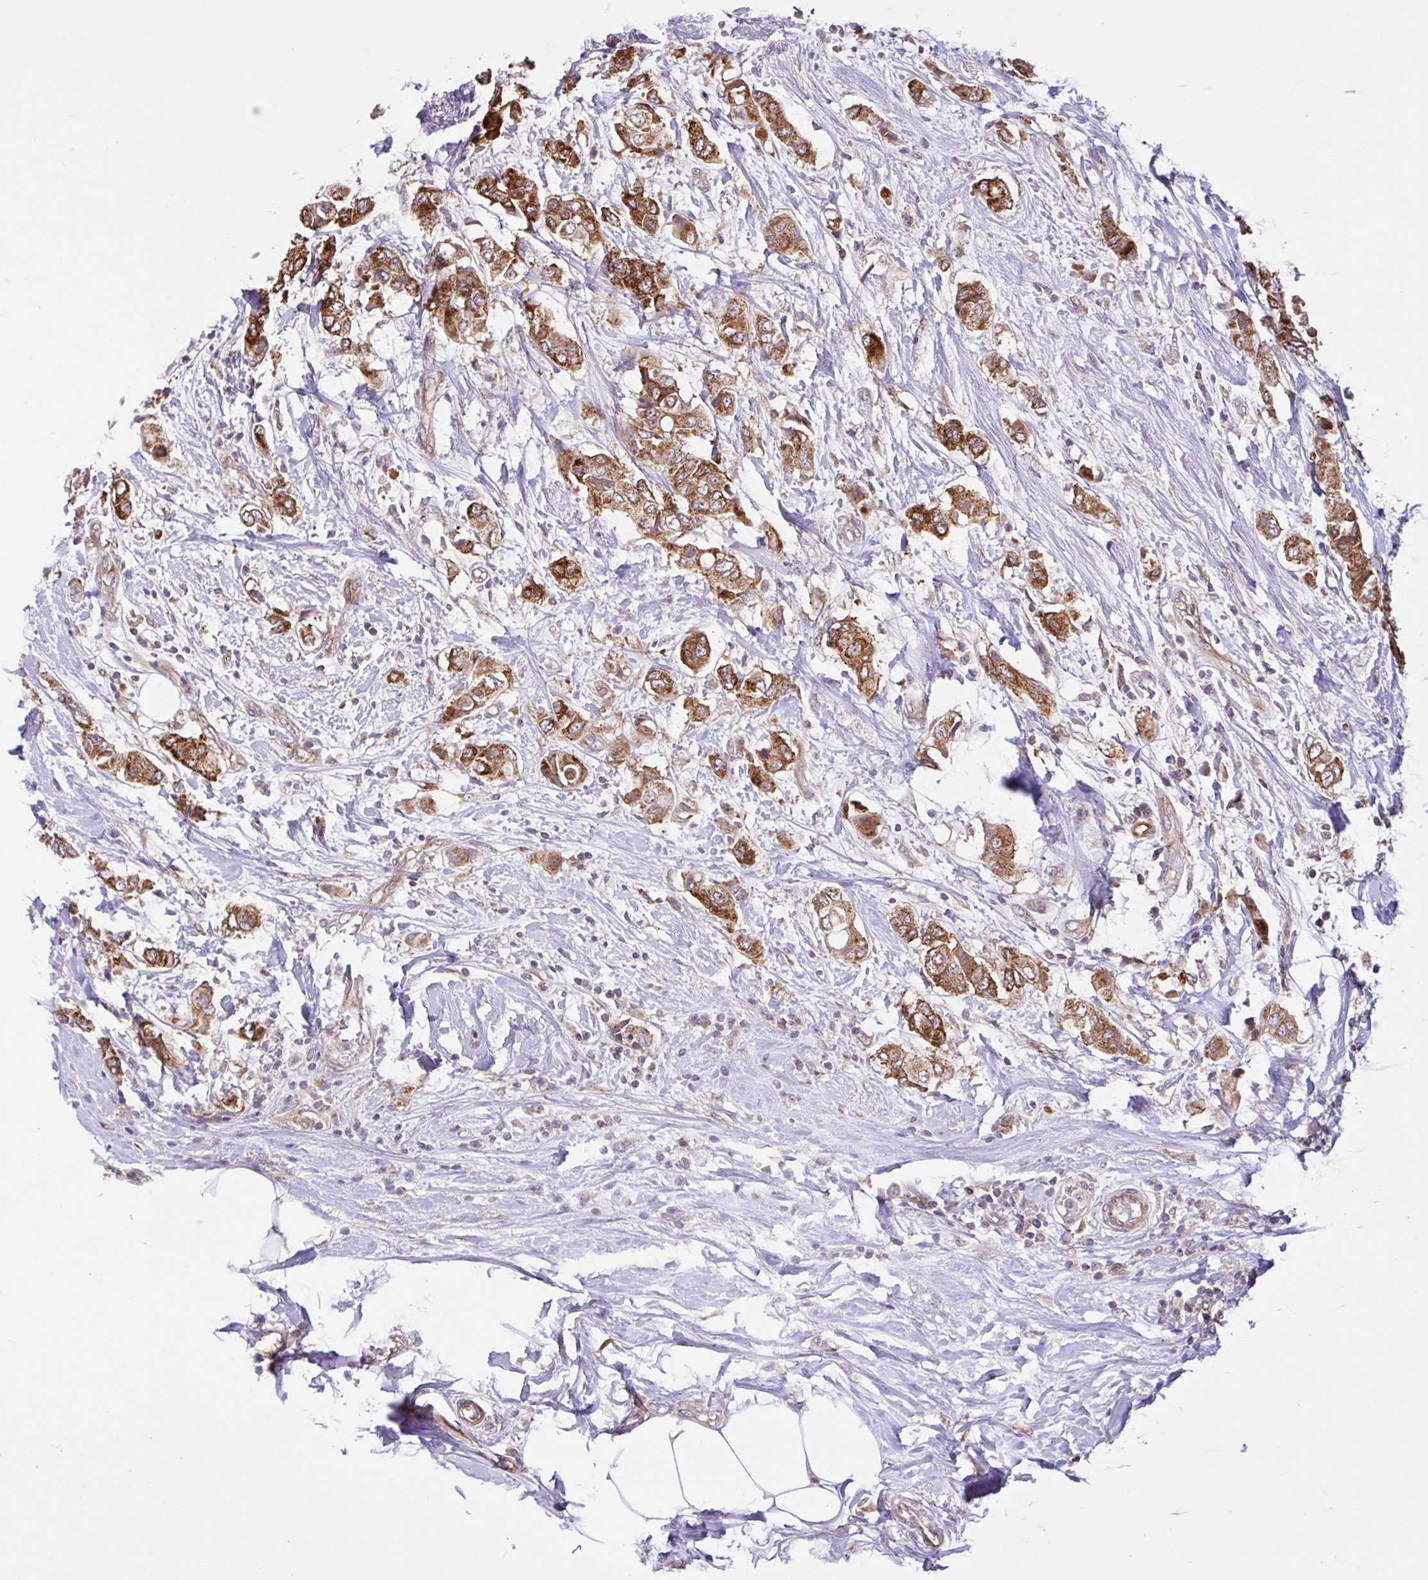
{"staining": {"intensity": "moderate", "quantity": ">75%", "location": "cytoplasmic/membranous"}, "tissue": "breast cancer", "cell_type": "Tumor cells", "image_type": "cancer", "snomed": [{"axis": "morphology", "description": "Lobular carcinoma"}, {"axis": "topography", "description": "Breast"}], "caption": "IHC of breast lobular carcinoma reveals medium levels of moderate cytoplasmic/membranous positivity in about >75% of tumor cells.", "gene": "NTPCR", "patient": {"sex": "female", "age": 51}}